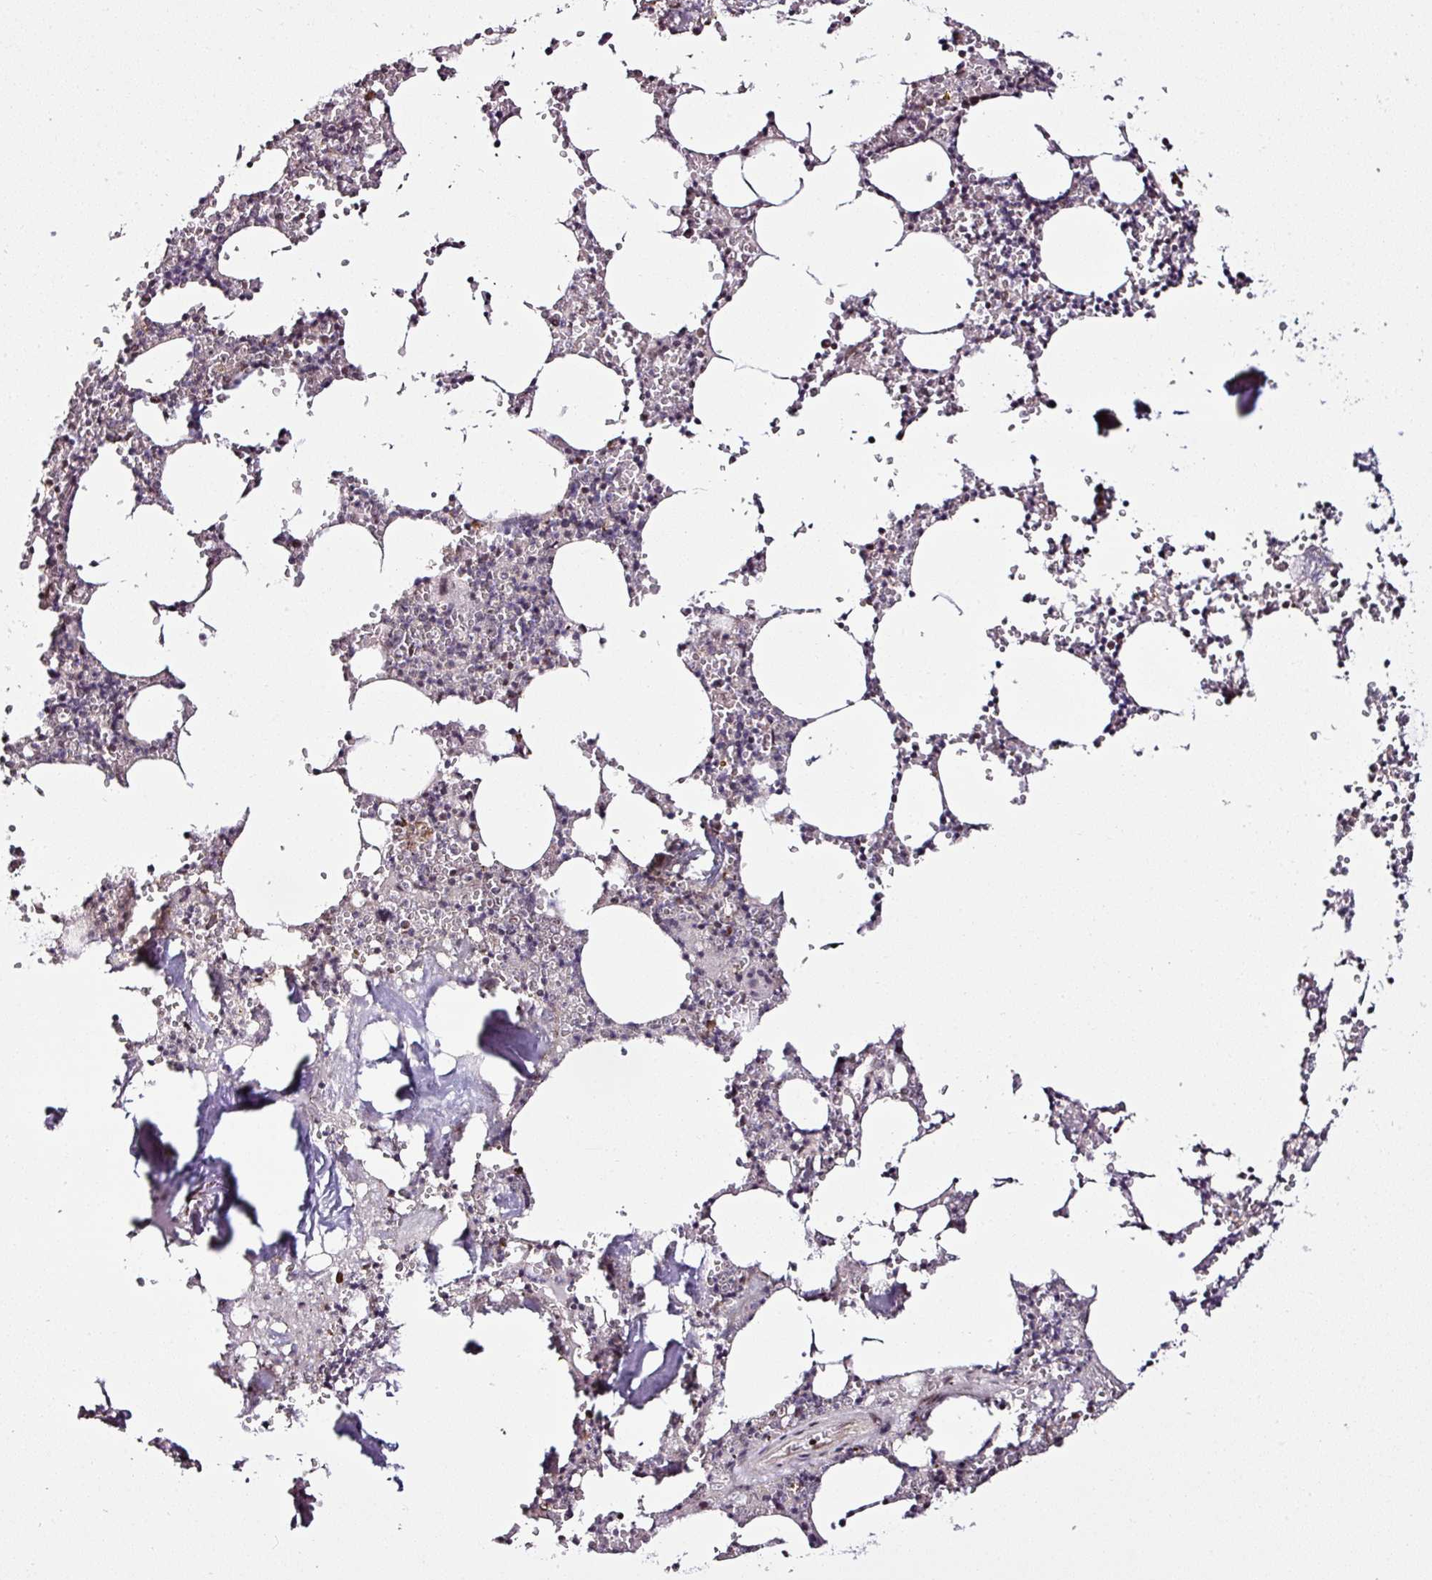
{"staining": {"intensity": "strong", "quantity": "25%-75%", "location": "nuclear"}, "tissue": "bone marrow", "cell_type": "Hematopoietic cells", "image_type": "normal", "snomed": [{"axis": "morphology", "description": "Normal tissue, NOS"}, {"axis": "topography", "description": "Bone marrow"}], "caption": "DAB (3,3'-diaminobenzidine) immunohistochemical staining of normal bone marrow shows strong nuclear protein expression in about 25%-75% of hematopoietic cells. (brown staining indicates protein expression, while blue staining denotes nuclei).", "gene": "COPRS", "patient": {"sex": "male", "age": 54}}